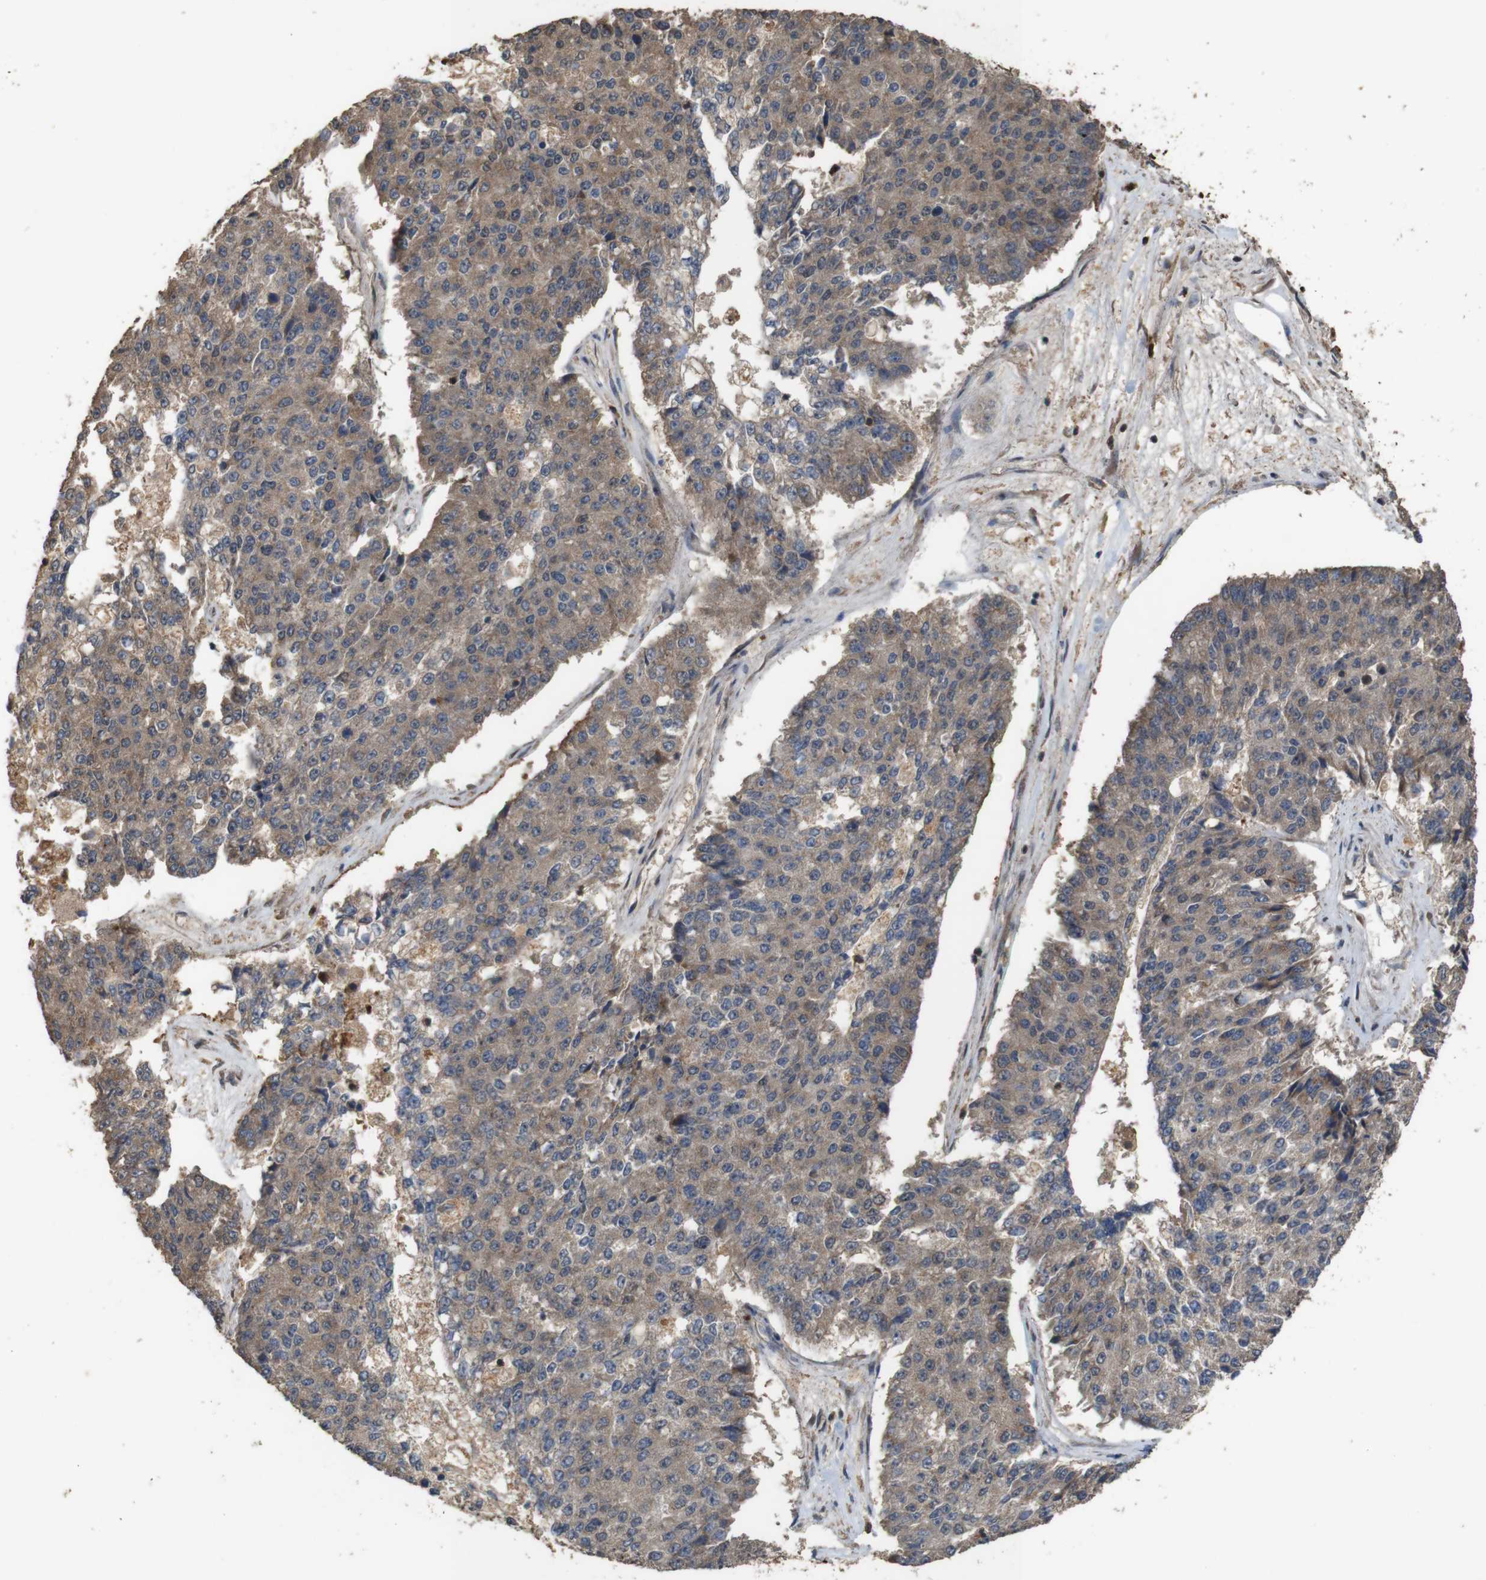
{"staining": {"intensity": "moderate", "quantity": ">75%", "location": "cytoplasmic/membranous"}, "tissue": "pancreatic cancer", "cell_type": "Tumor cells", "image_type": "cancer", "snomed": [{"axis": "morphology", "description": "Adenocarcinoma, NOS"}, {"axis": "topography", "description": "Pancreas"}], "caption": "Tumor cells show medium levels of moderate cytoplasmic/membranous expression in about >75% of cells in pancreatic adenocarcinoma.", "gene": "BAG4", "patient": {"sex": "male", "age": 50}}